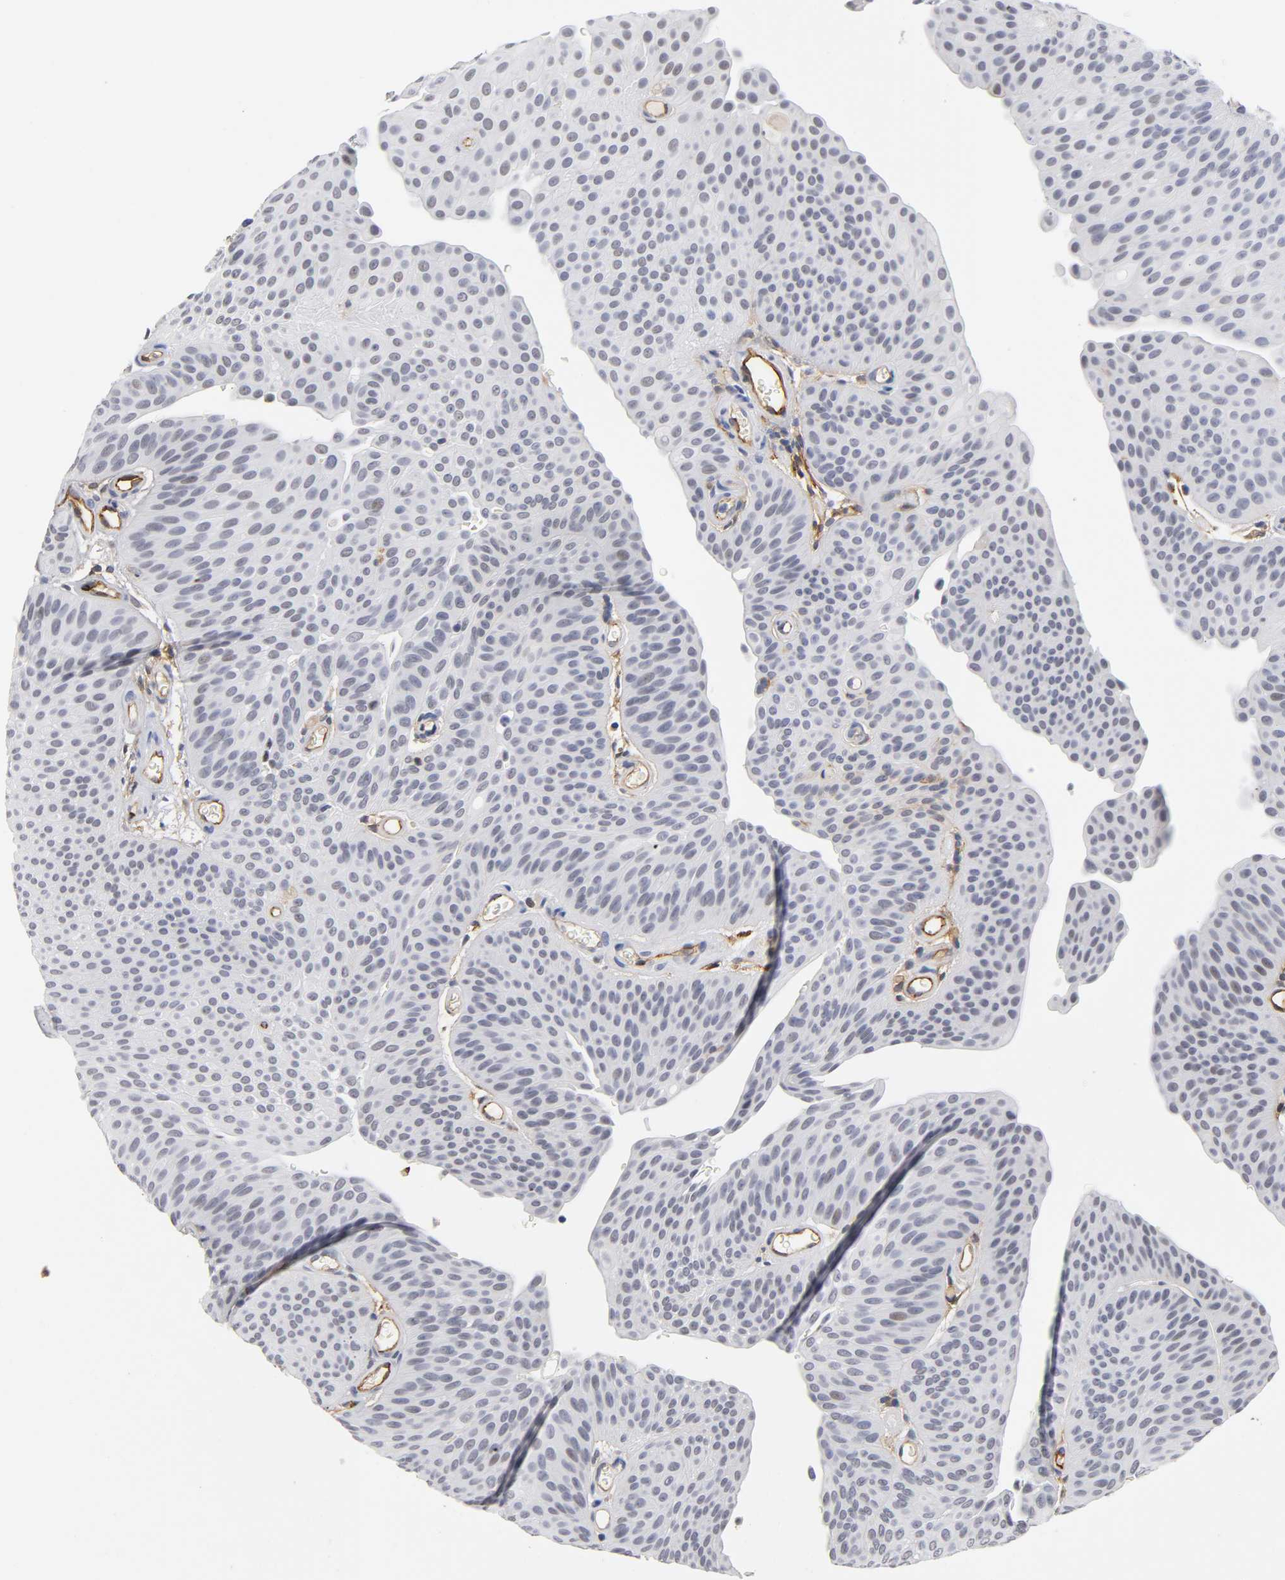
{"staining": {"intensity": "negative", "quantity": "none", "location": "none"}, "tissue": "urothelial cancer", "cell_type": "Tumor cells", "image_type": "cancer", "snomed": [{"axis": "morphology", "description": "Urothelial carcinoma, Low grade"}, {"axis": "topography", "description": "Urinary bladder"}], "caption": "A histopathology image of low-grade urothelial carcinoma stained for a protein exhibits no brown staining in tumor cells.", "gene": "ICAM1", "patient": {"sex": "female", "age": 60}}